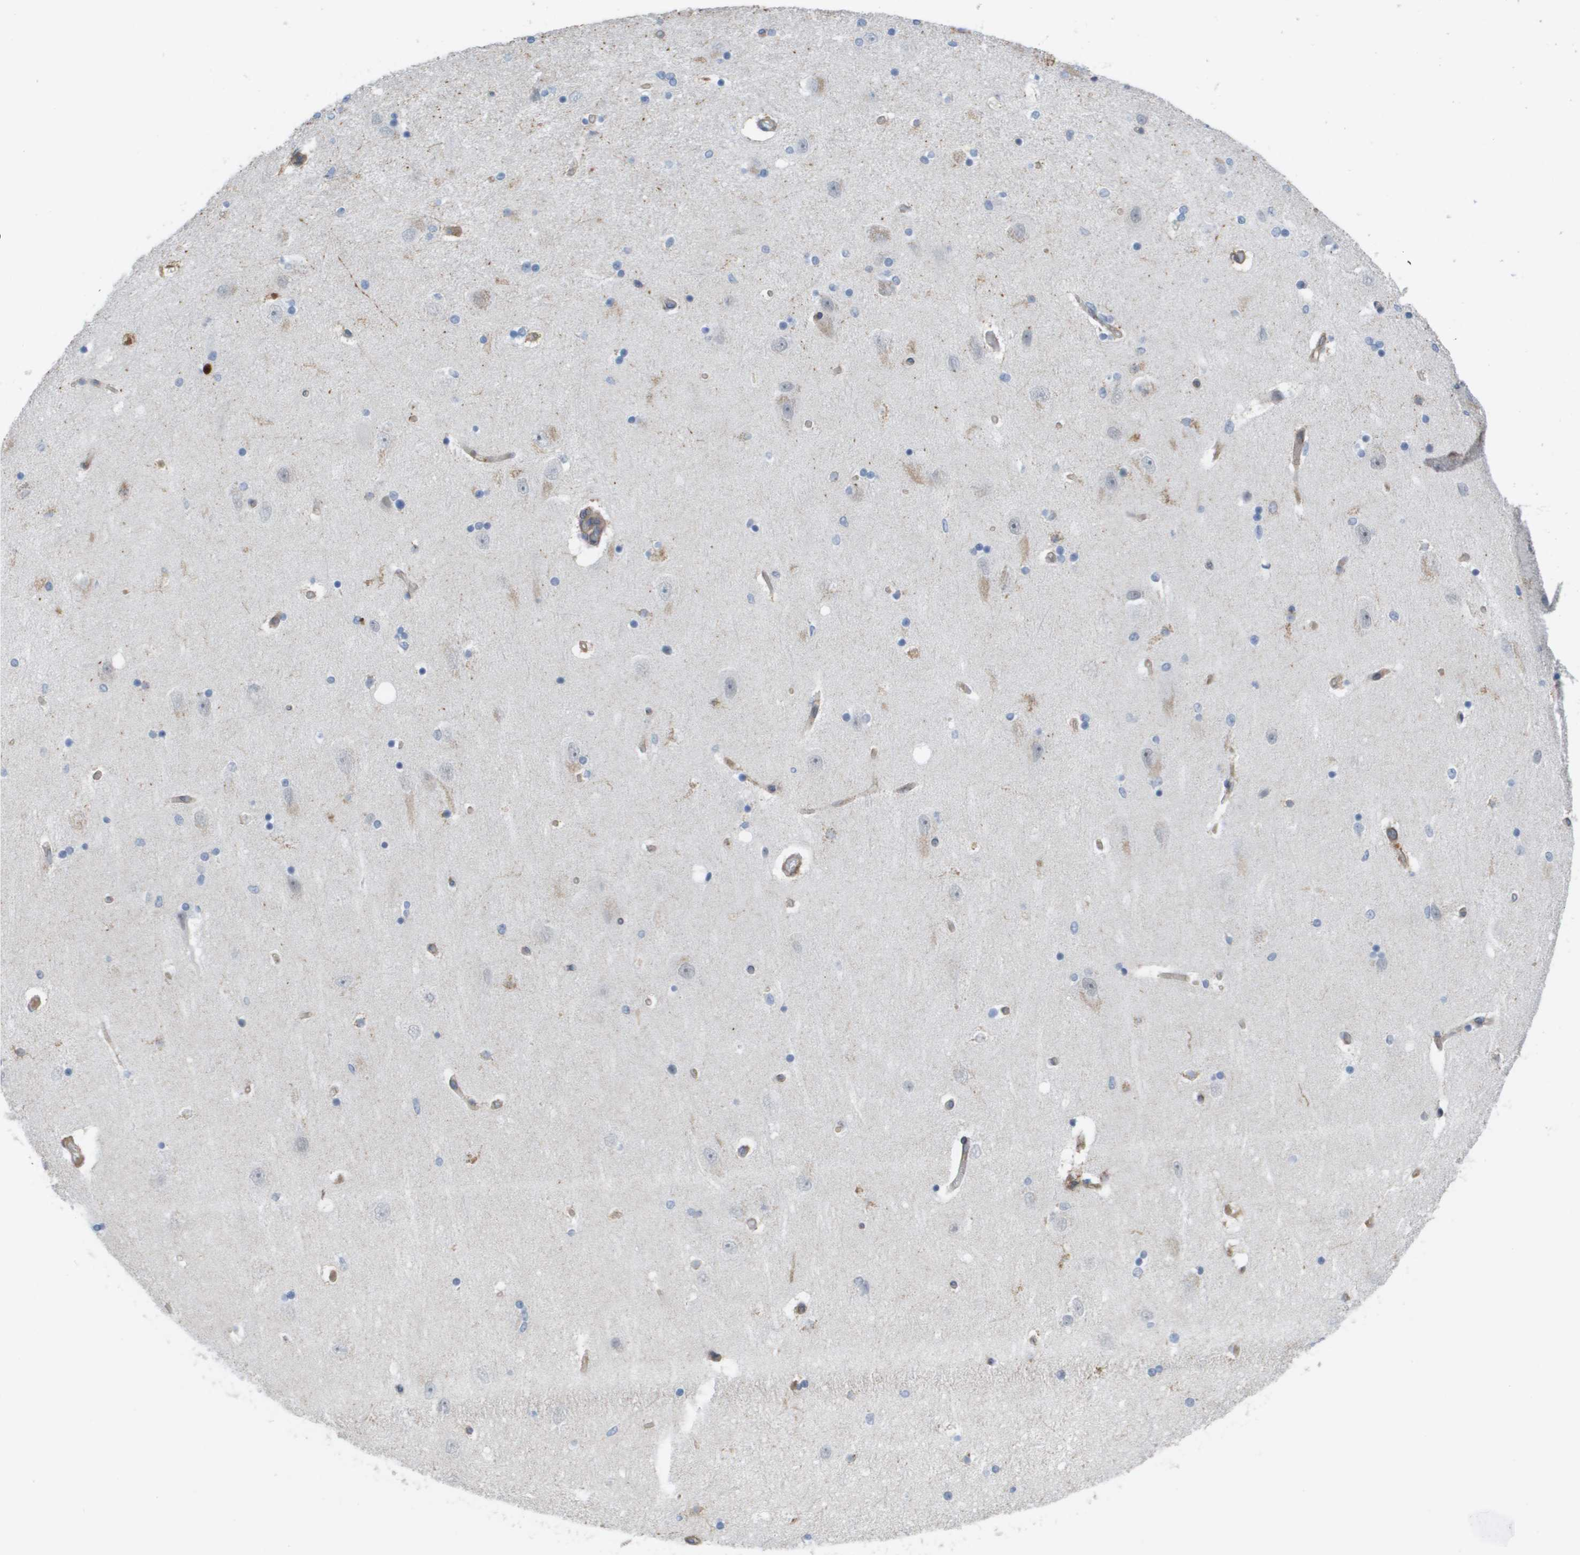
{"staining": {"intensity": "moderate", "quantity": "<25%", "location": "cytoplasmic/membranous"}, "tissue": "hippocampus", "cell_type": "Glial cells", "image_type": "normal", "snomed": [{"axis": "morphology", "description": "Normal tissue, NOS"}, {"axis": "topography", "description": "Hippocampus"}], "caption": "Immunohistochemical staining of unremarkable human hippocampus displays <25% levels of moderate cytoplasmic/membranous protein staining in about <25% of glial cells. (brown staining indicates protein expression, while blue staining denotes nuclei).", "gene": "MTARC2", "patient": {"sex": "female", "age": 54}}